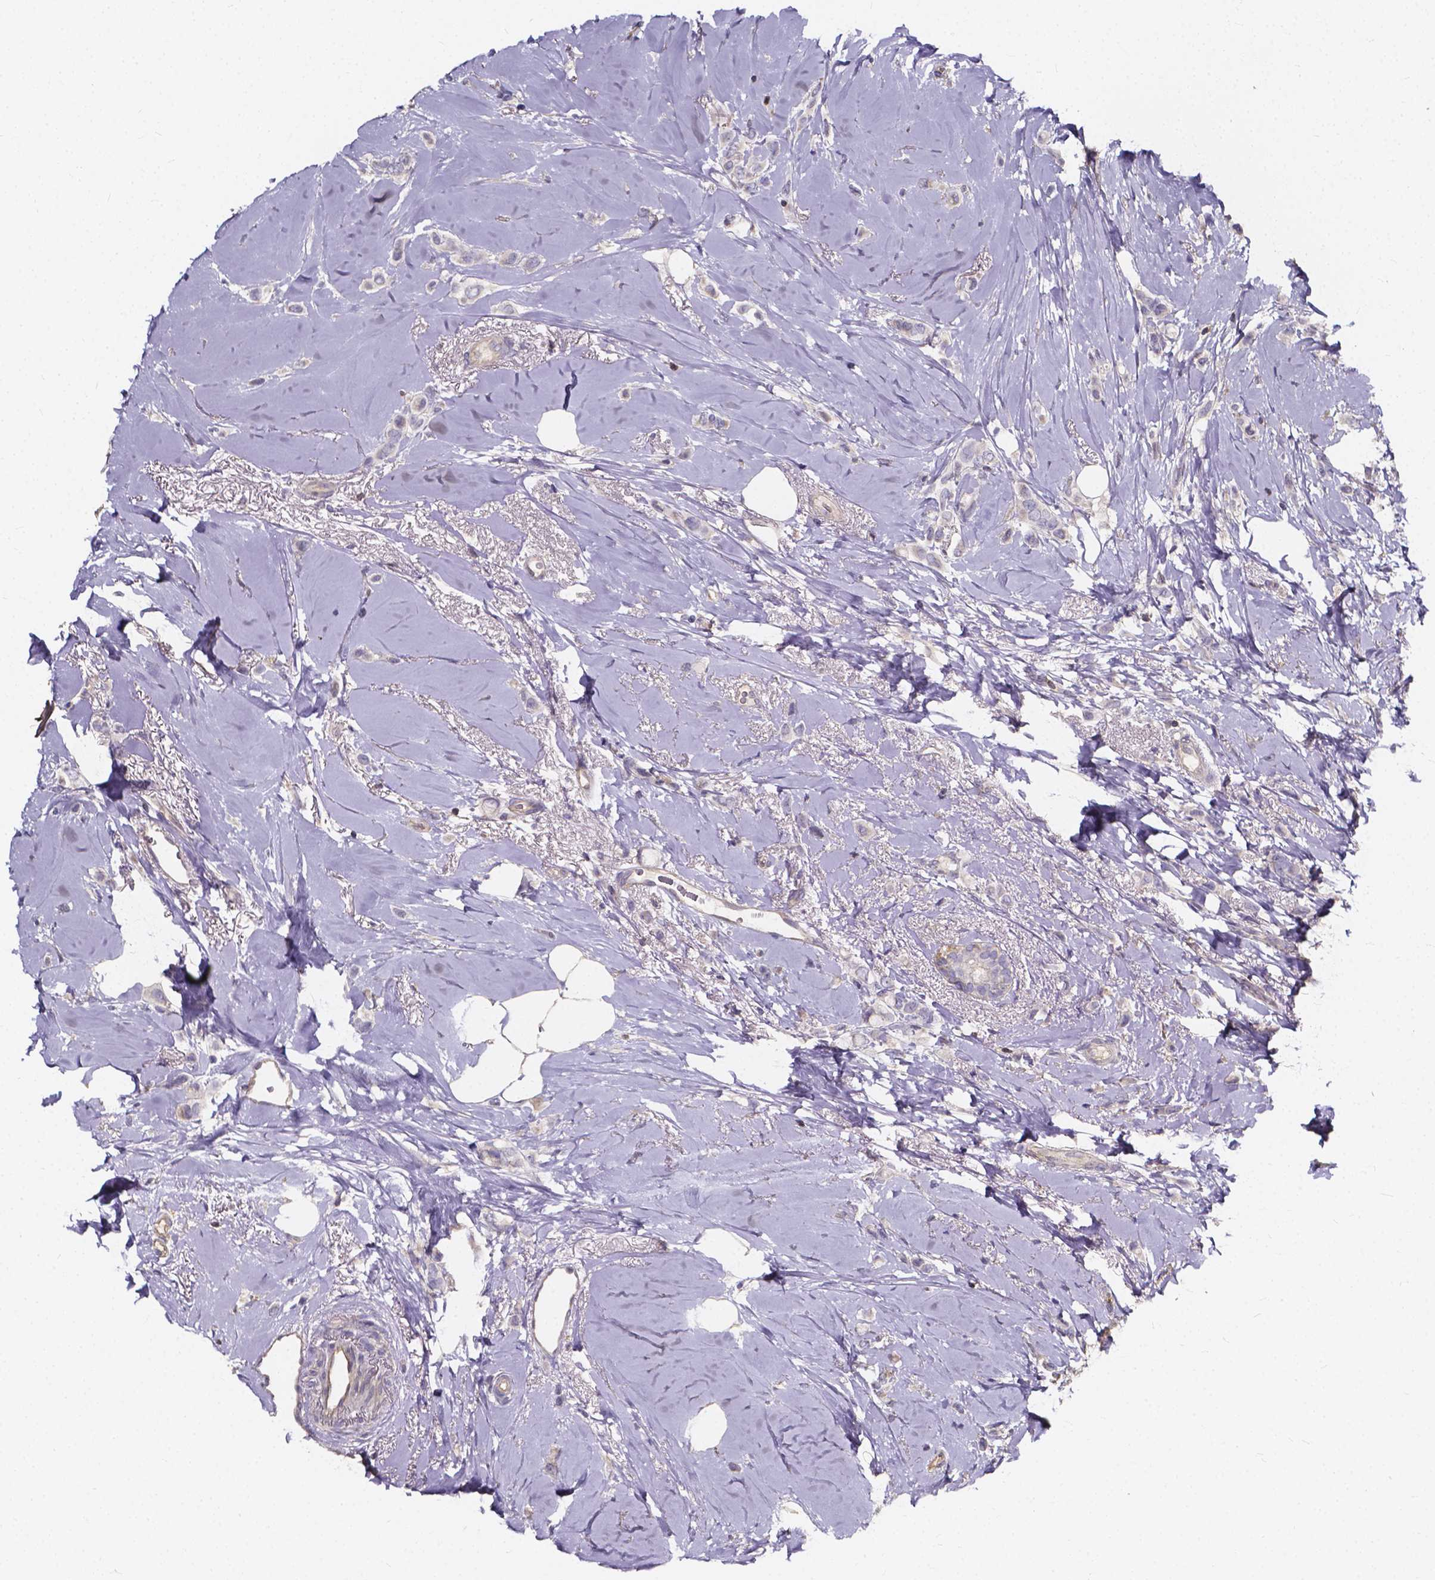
{"staining": {"intensity": "negative", "quantity": "none", "location": "none"}, "tissue": "breast cancer", "cell_type": "Tumor cells", "image_type": "cancer", "snomed": [{"axis": "morphology", "description": "Lobular carcinoma"}, {"axis": "topography", "description": "Breast"}], "caption": "Immunohistochemistry image of breast cancer (lobular carcinoma) stained for a protein (brown), which shows no expression in tumor cells.", "gene": "THEMIS", "patient": {"sex": "female", "age": 66}}